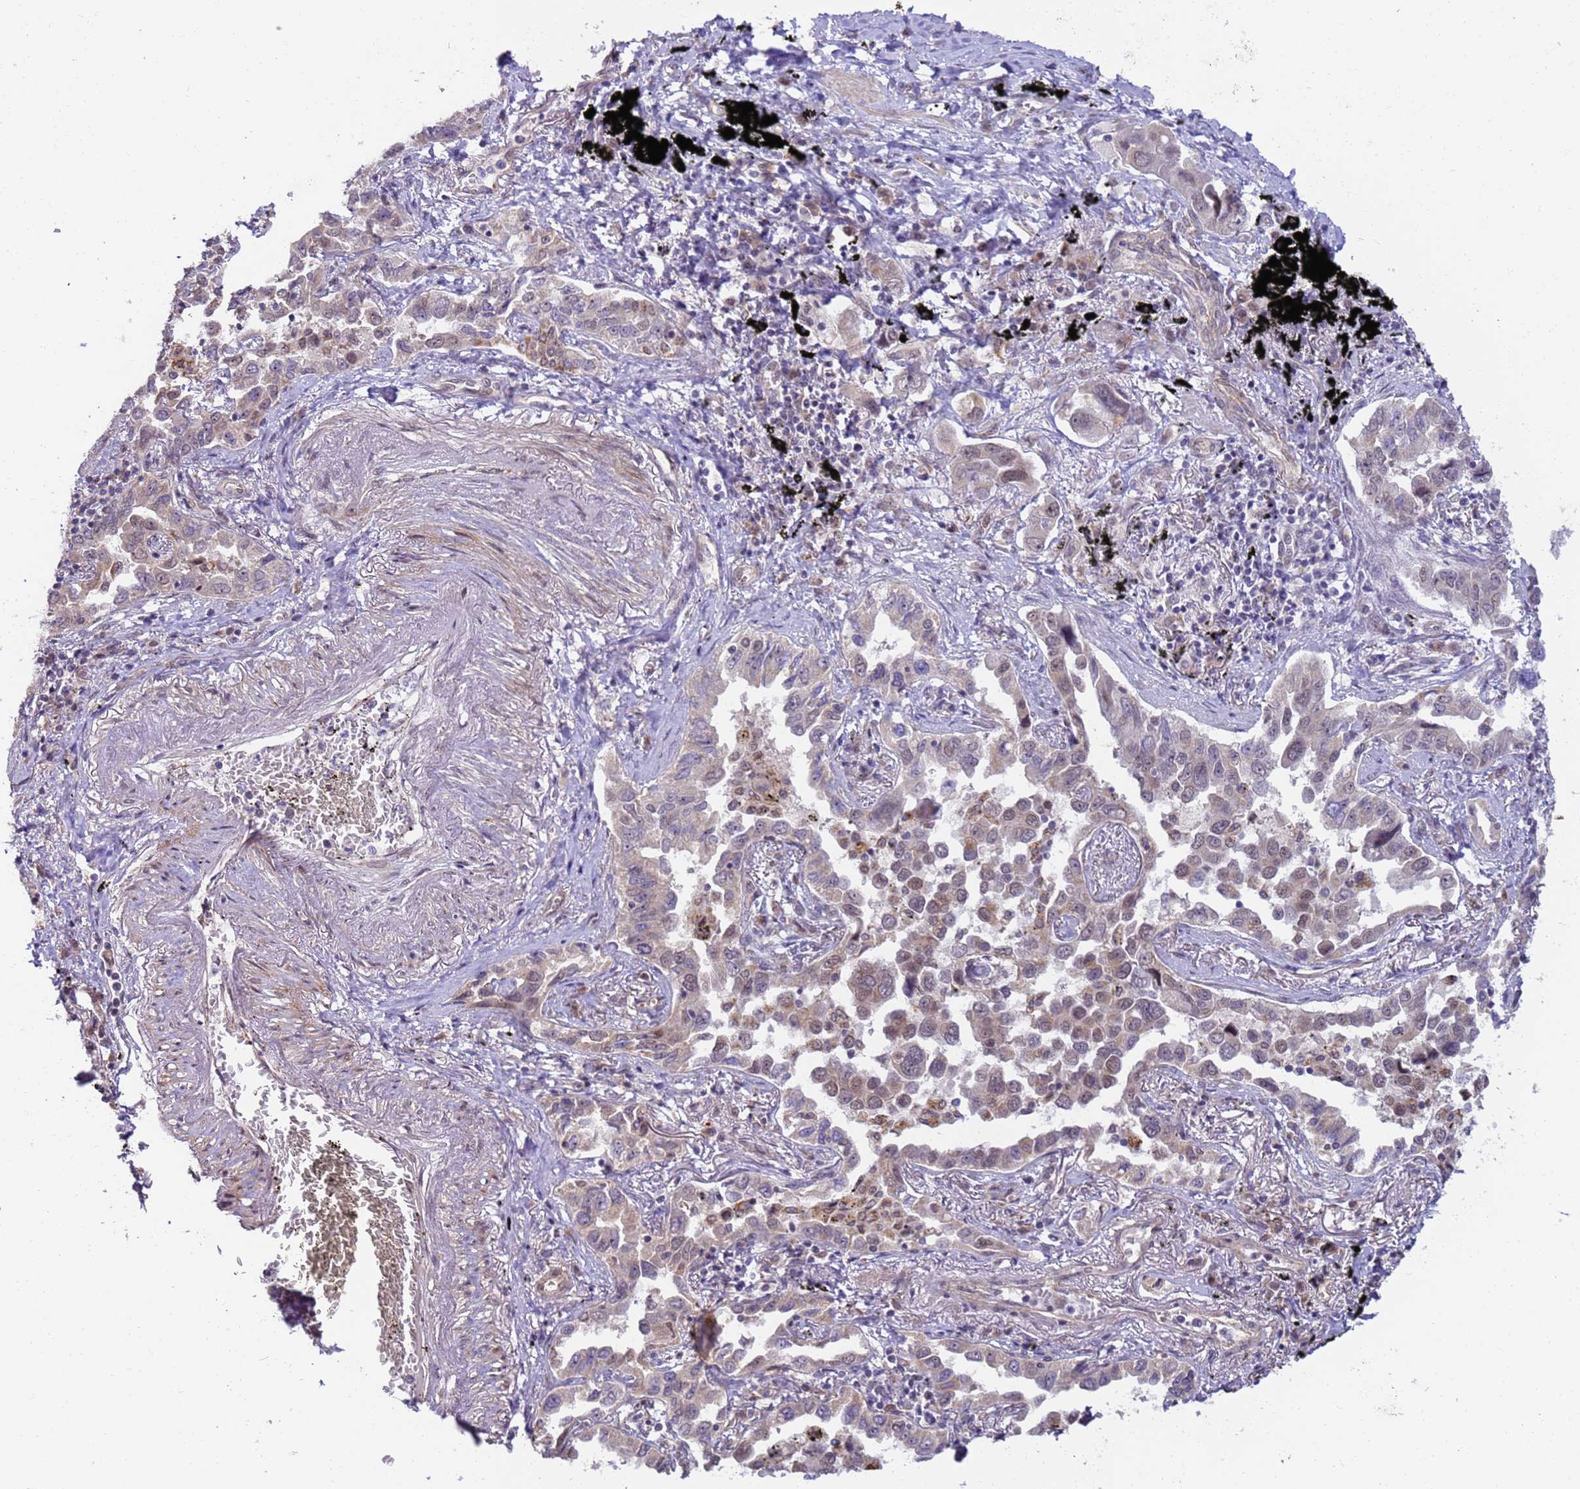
{"staining": {"intensity": "weak", "quantity": "<25%", "location": "cytoplasmic/membranous,nuclear"}, "tissue": "lung cancer", "cell_type": "Tumor cells", "image_type": "cancer", "snomed": [{"axis": "morphology", "description": "Adenocarcinoma, NOS"}, {"axis": "topography", "description": "Lung"}], "caption": "Tumor cells are negative for brown protein staining in adenocarcinoma (lung). The staining was performed using DAB (3,3'-diaminobenzidine) to visualize the protein expression in brown, while the nuclei were stained in blue with hematoxylin (Magnification: 20x).", "gene": "RAPGEF3", "patient": {"sex": "male", "age": 67}}